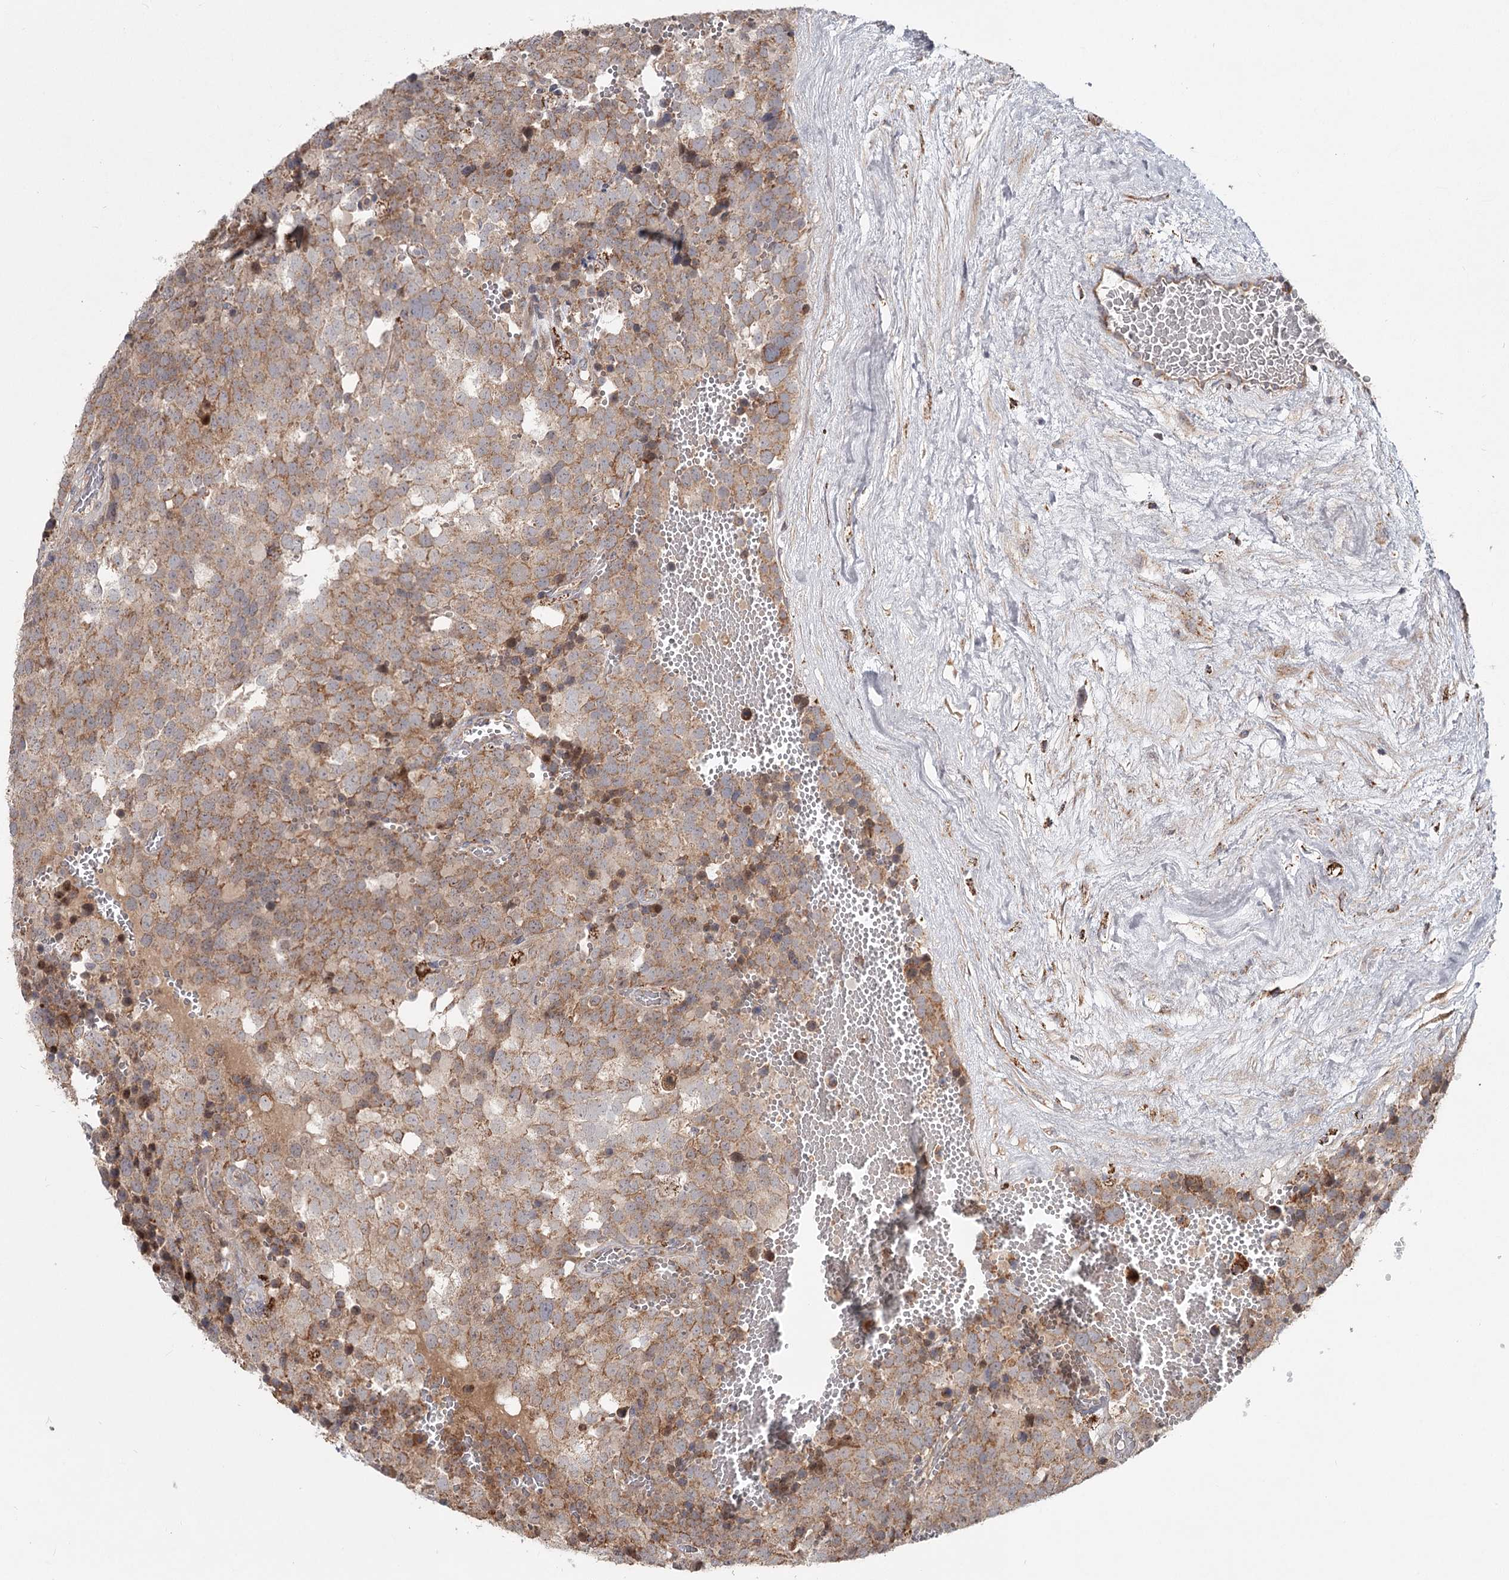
{"staining": {"intensity": "moderate", "quantity": ">75%", "location": "cytoplasmic/membranous"}, "tissue": "testis cancer", "cell_type": "Tumor cells", "image_type": "cancer", "snomed": [{"axis": "morphology", "description": "Seminoma, NOS"}, {"axis": "topography", "description": "Testis"}], "caption": "Testis cancer (seminoma) stained for a protein (brown) shows moderate cytoplasmic/membranous positive positivity in about >75% of tumor cells.", "gene": "CDC123", "patient": {"sex": "male", "age": 71}}